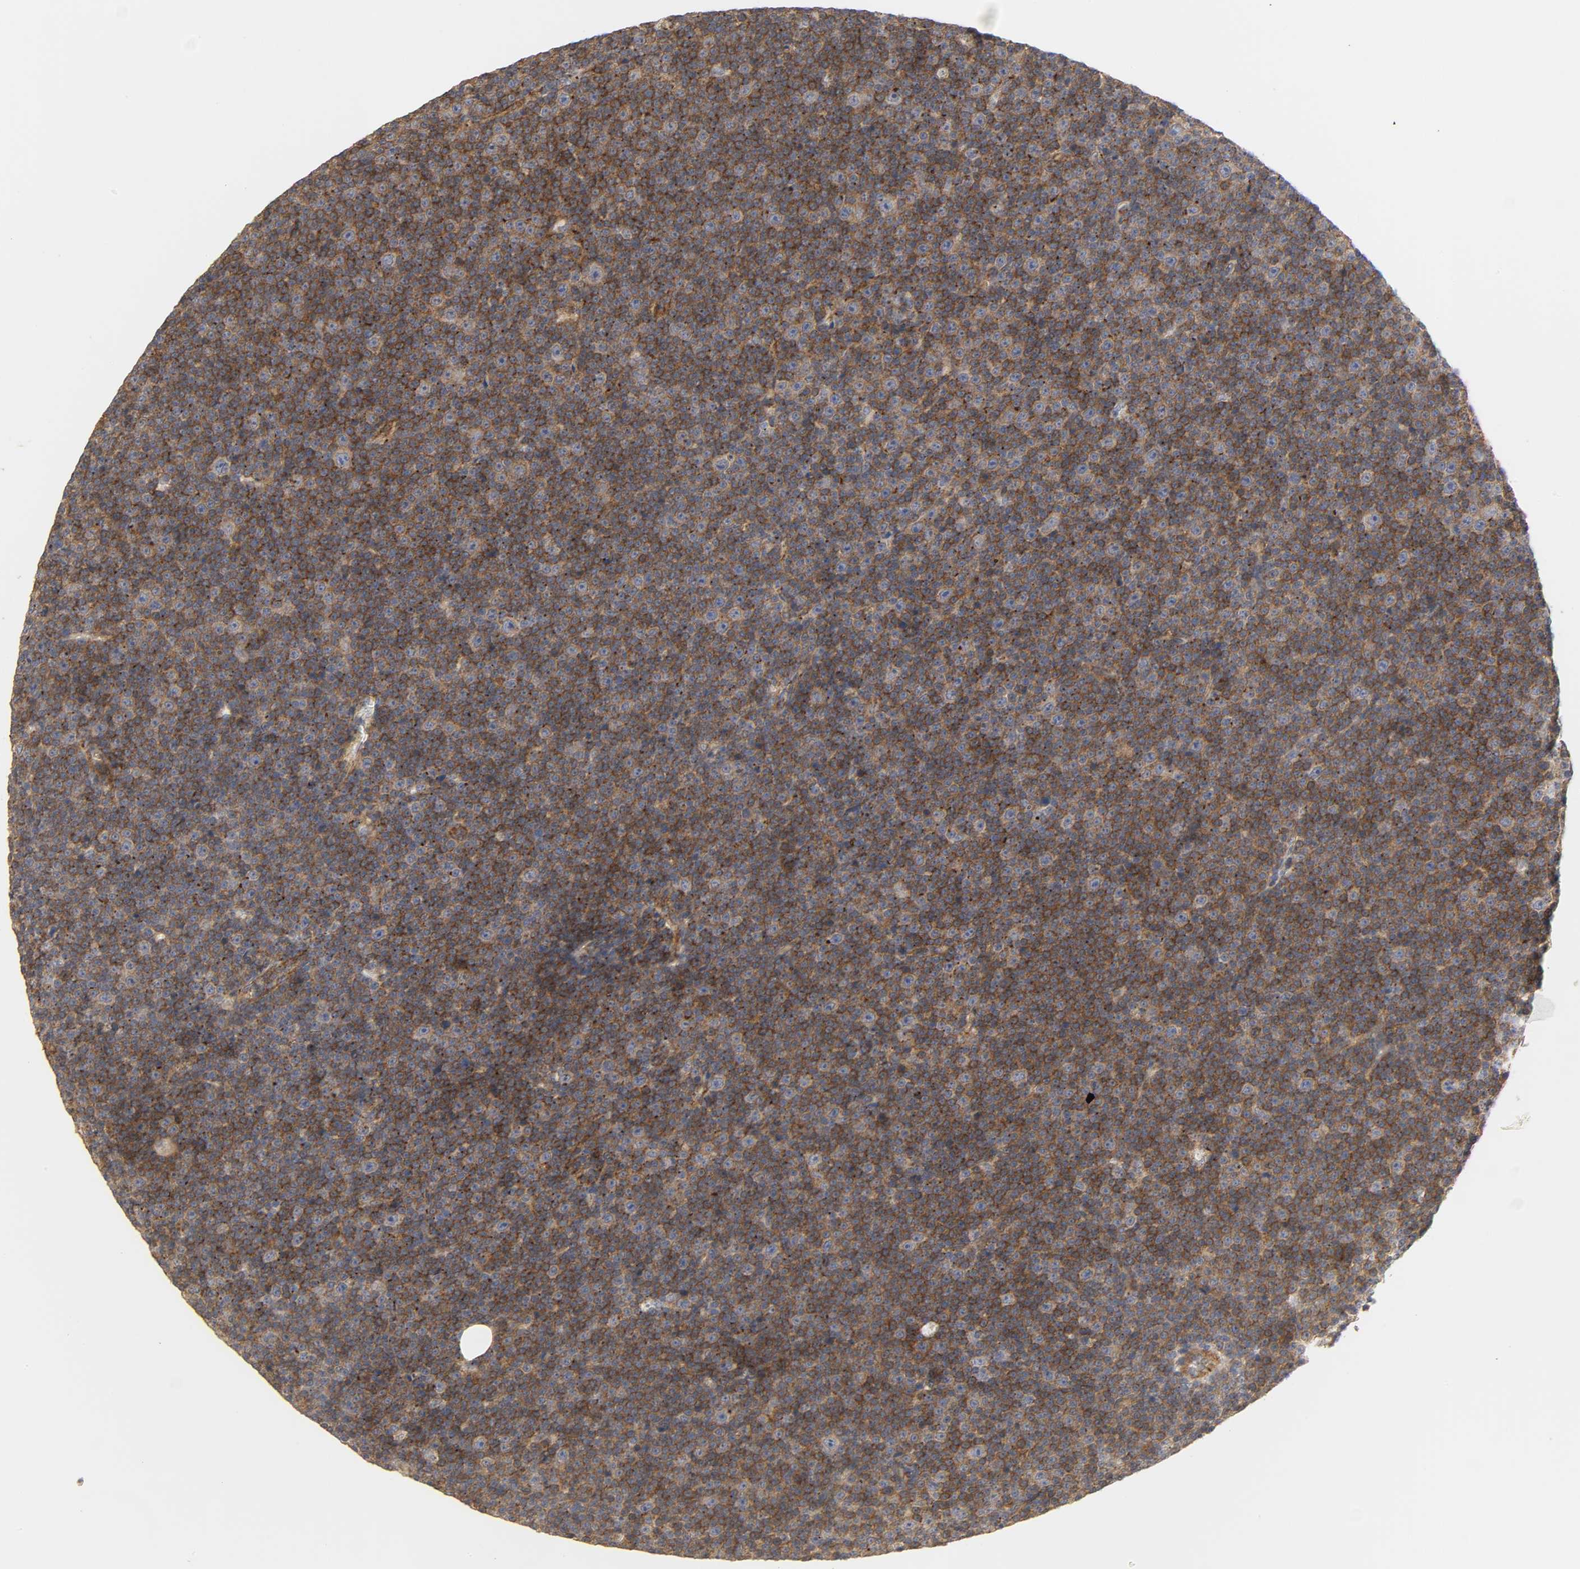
{"staining": {"intensity": "strong", "quantity": ">75%", "location": "cytoplasmic/membranous"}, "tissue": "lymphoma", "cell_type": "Tumor cells", "image_type": "cancer", "snomed": [{"axis": "morphology", "description": "Malignant lymphoma, non-Hodgkin's type, Low grade"}, {"axis": "topography", "description": "Lymph node"}], "caption": "Immunohistochemical staining of lymphoma exhibits high levels of strong cytoplasmic/membranous expression in about >75% of tumor cells.", "gene": "SH3GLB1", "patient": {"sex": "female", "age": 67}}